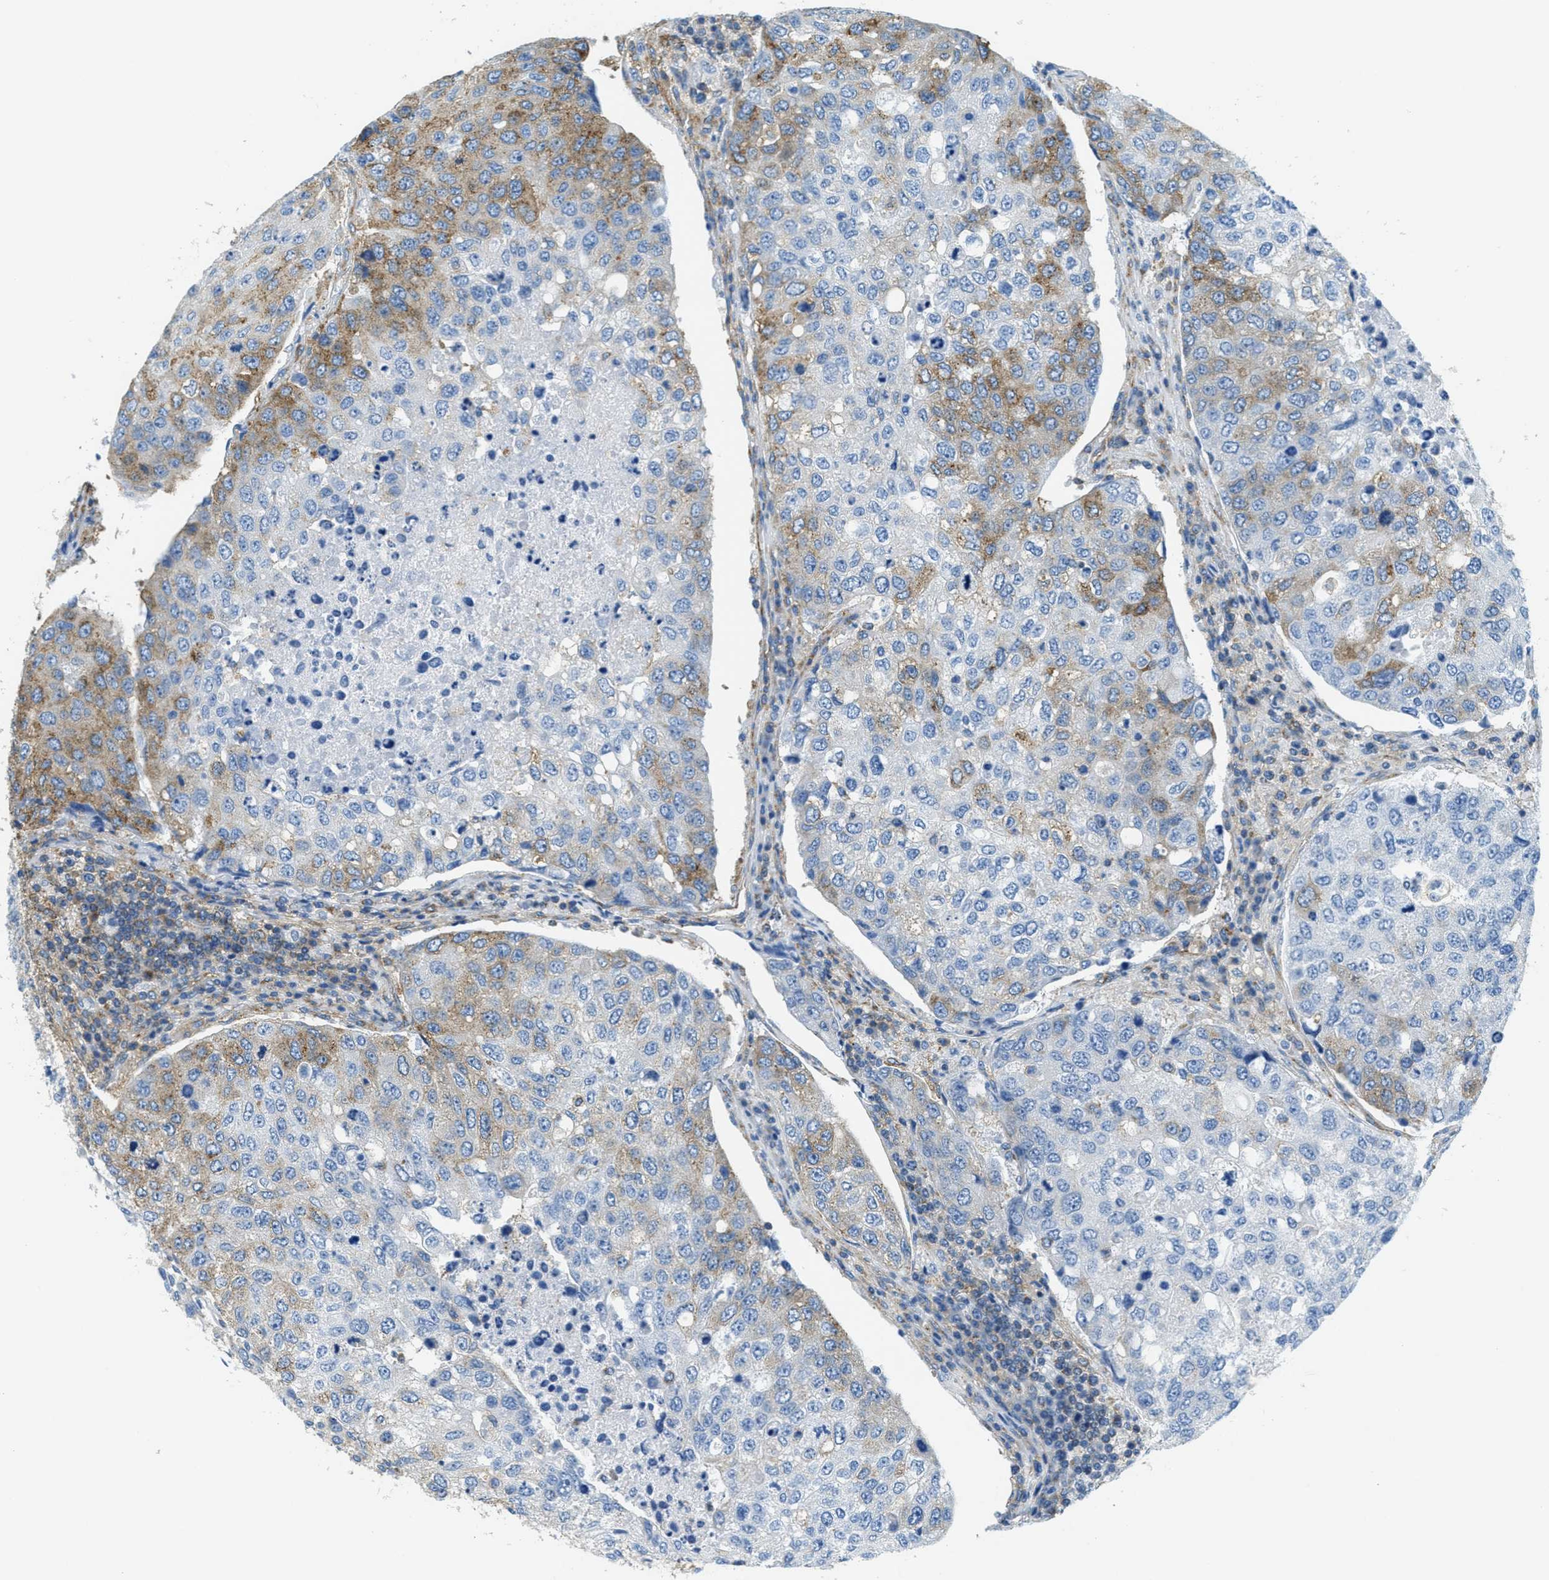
{"staining": {"intensity": "moderate", "quantity": "25%-75%", "location": "cytoplasmic/membranous"}, "tissue": "urothelial cancer", "cell_type": "Tumor cells", "image_type": "cancer", "snomed": [{"axis": "morphology", "description": "Urothelial carcinoma, High grade"}, {"axis": "topography", "description": "Lymph node"}, {"axis": "topography", "description": "Urinary bladder"}], "caption": "Human high-grade urothelial carcinoma stained with a protein marker exhibits moderate staining in tumor cells.", "gene": "AP2B1", "patient": {"sex": "male", "age": 51}}